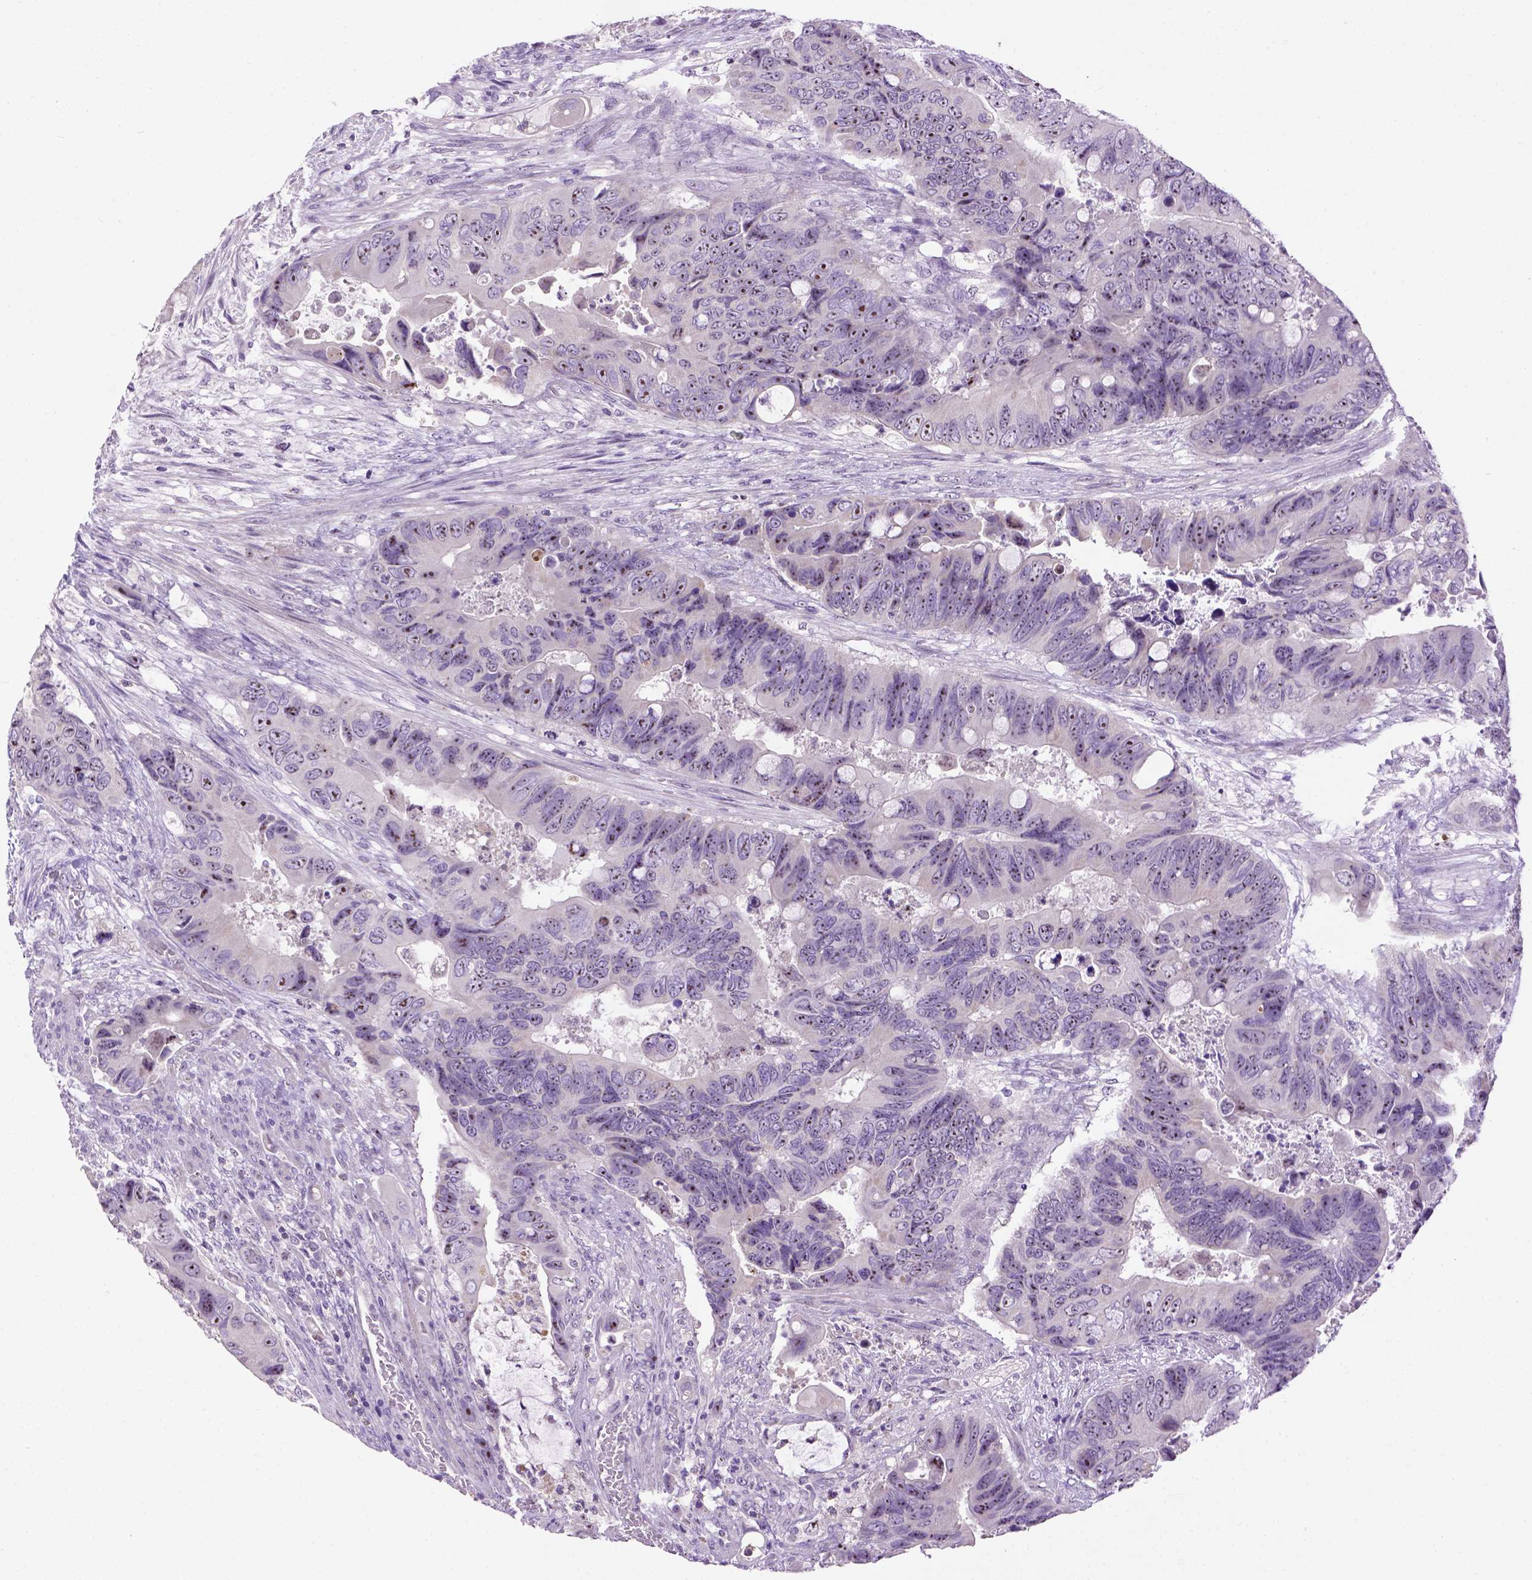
{"staining": {"intensity": "negative", "quantity": "none", "location": "none"}, "tissue": "colorectal cancer", "cell_type": "Tumor cells", "image_type": "cancer", "snomed": [{"axis": "morphology", "description": "Adenocarcinoma, NOS"}, {"axis": "topography", "description": "Rectum"}], "caption": "Tumor cells are negative for brown protein staining in colorectal adenocarcinoma.", "gene": "UTP4", "patient": {"sex": "male", "age": 63}}